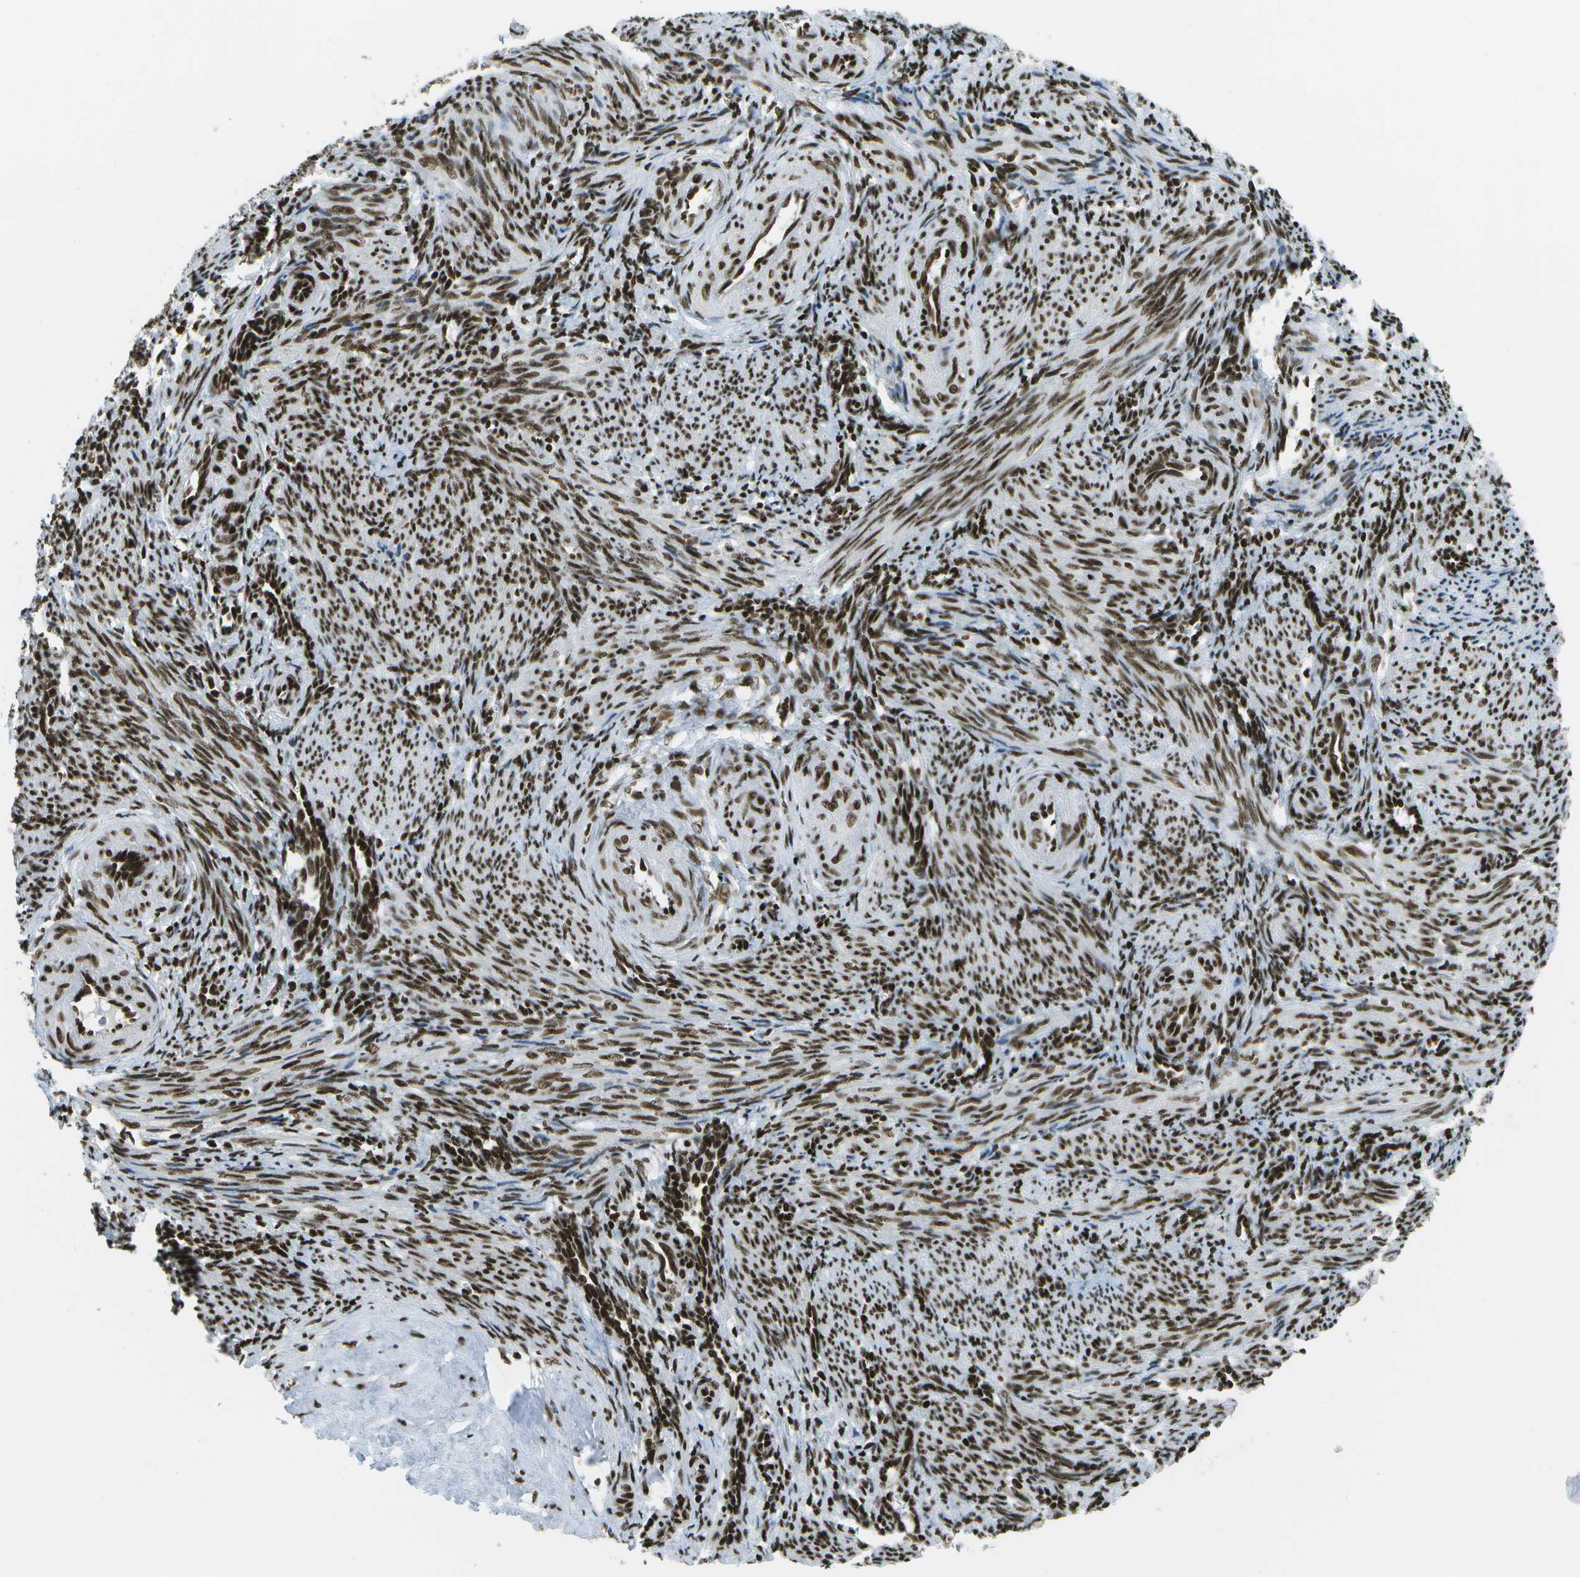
{"staining": {"intensity": "strong", "quantity": ">75%", "location": "nuclear"}, "tissue": "smooth muscle", "cell_type": "Smooth muscle cells", "image_type": "normal", "snomed": [{"axis": "morphology", "description": "Normal tissue, NOS"}, {"axis": "topography", "description": "Endometrium"}], "caption": "A micrograph showing strong nuclear positivity in approximately >75% of smooth muscle cells in benign smooth muscle, as visualized by brown immunohistochemical staining.", "gene": "GLYR1", "patient": {"sex": "female", "age": 33}}